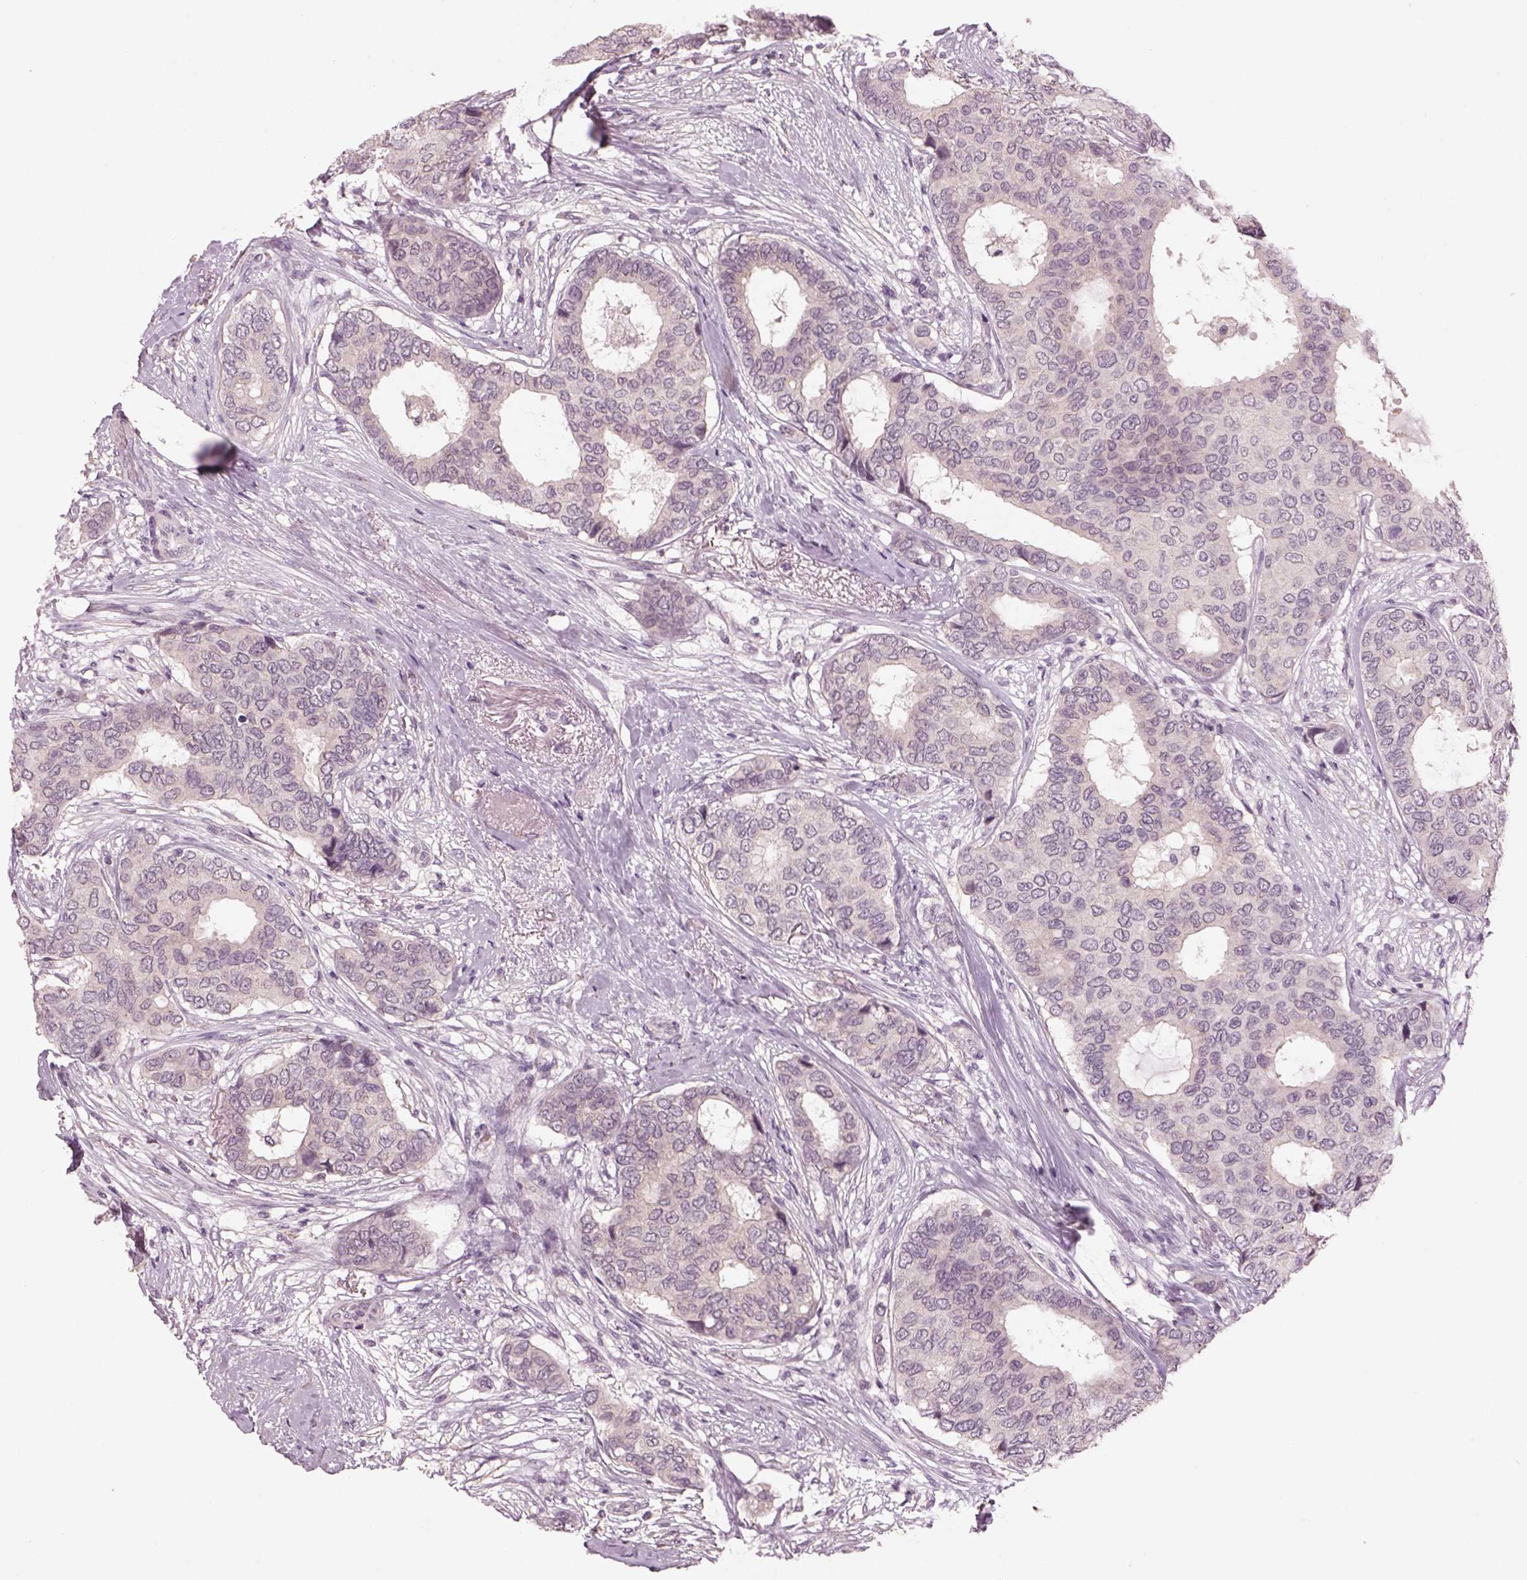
{"staining": {"intensity": "negative", "quantity": "none", "location": "none"}, "tissue": "breast cancer", "cell_type": "Tumor cells", "image_type": "cancer", "snomed": [{"axis": "morphology", "description": "Duct carcinoma"}, {"axis": "topography", "description": "Breast"}], "caption": "IHC of intraductal carcinoma (breast) exhibits no staining in tumor cells.", "gene": "GDNF", "patient": {"sex": "female", "age": 75}}